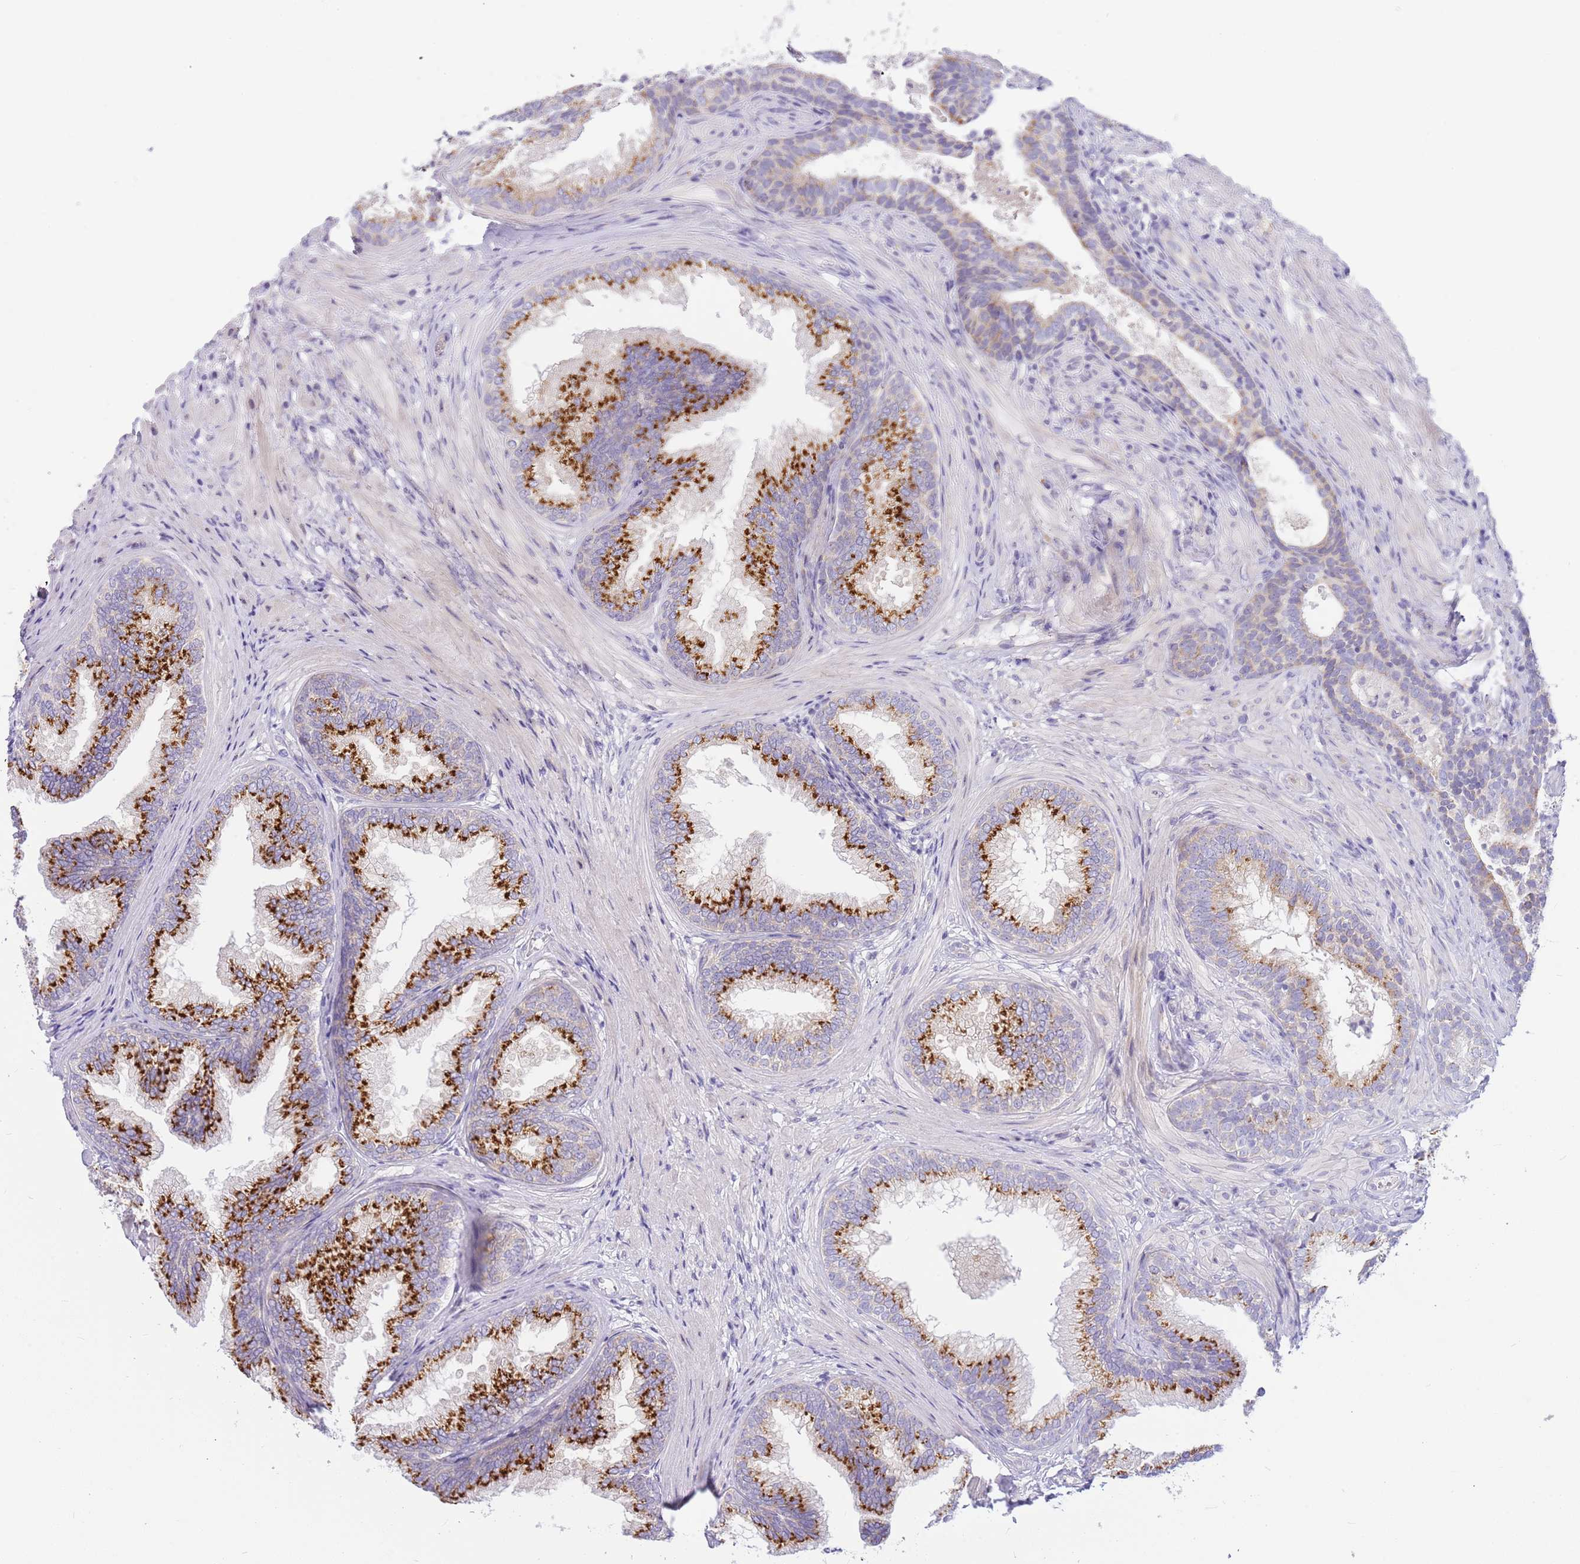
{"staining": {"intensity": "strong", "quantity": ">75%", "location": "cytoplasmic/membranous"}, "tissue": "prostate", "cell_type": "Glandular cells", "image_type": "normal", "snomed": [{"axis": "morphology", "description": "Normal tissue, NOS"}, {"axis": "topography", "description": "Prostate"}], "caption": "A histopathology image of human prostate stained for a protein shows strong cytoplasmic/membranous brown staining in glandular cells.", "gene": "DNAJA3", "patient": {"sex": "male", "age": 76}}